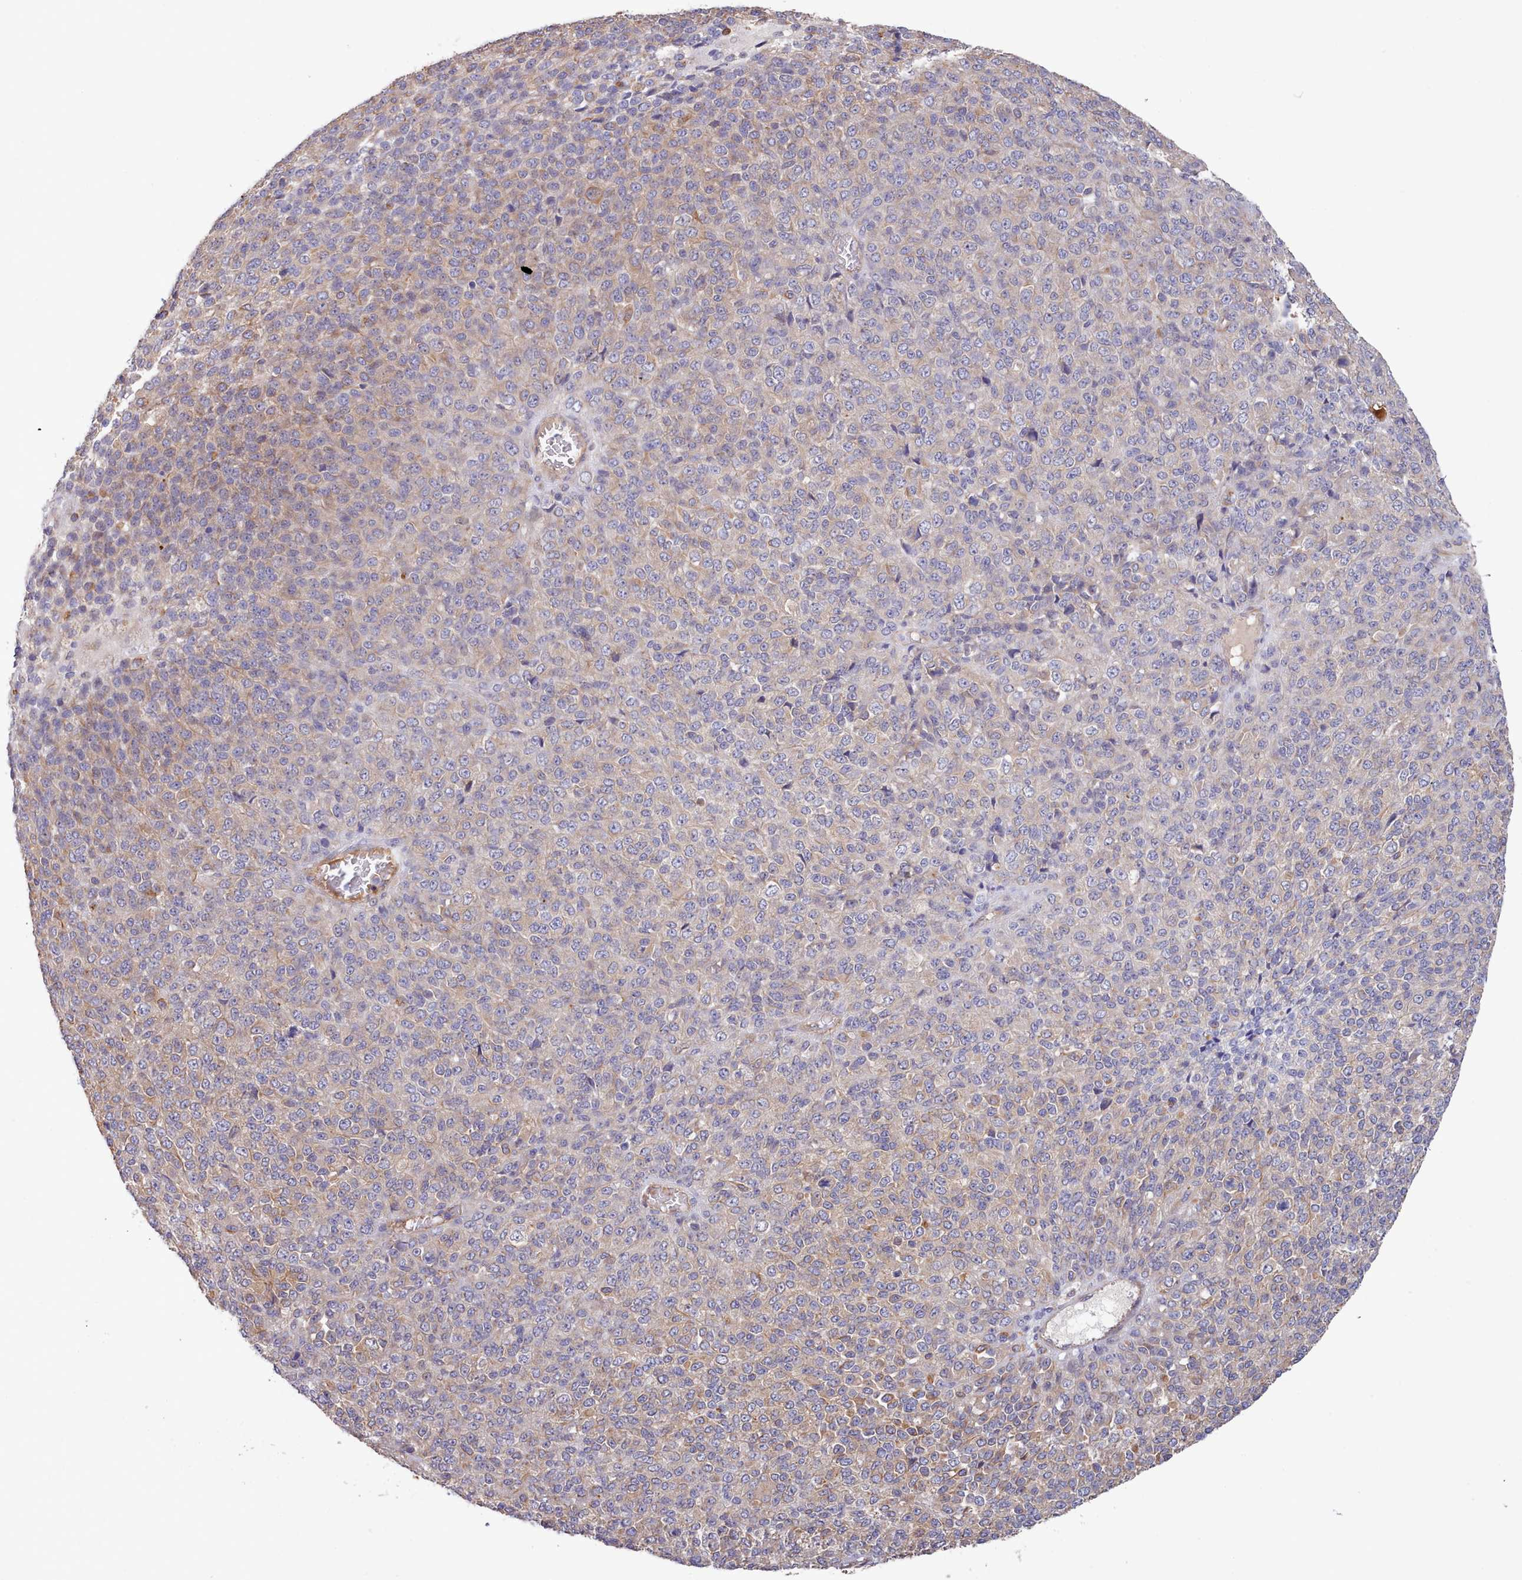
{"staining": {"intensity": "weak", "quantity": "25%-75%", "location": "cytoplasmic/membranous"}, "tissue": "melanoma", "cell_type": "Tumor cells", "image_type": "cancer", "snomed": [{"axis": "morphology", "description": "Malignant melanoma, Metastatic site"}, {"axis": "topography", "description": "Brain"}], "caption": "DAB immunohistochemical staining of human melanoma displays weak cytoplasmic/membranous protein staining in approximately 25%-75% of tumor cells.", "gene": "ZC3H13", "patient": {"sex": "female", "age": 56}}